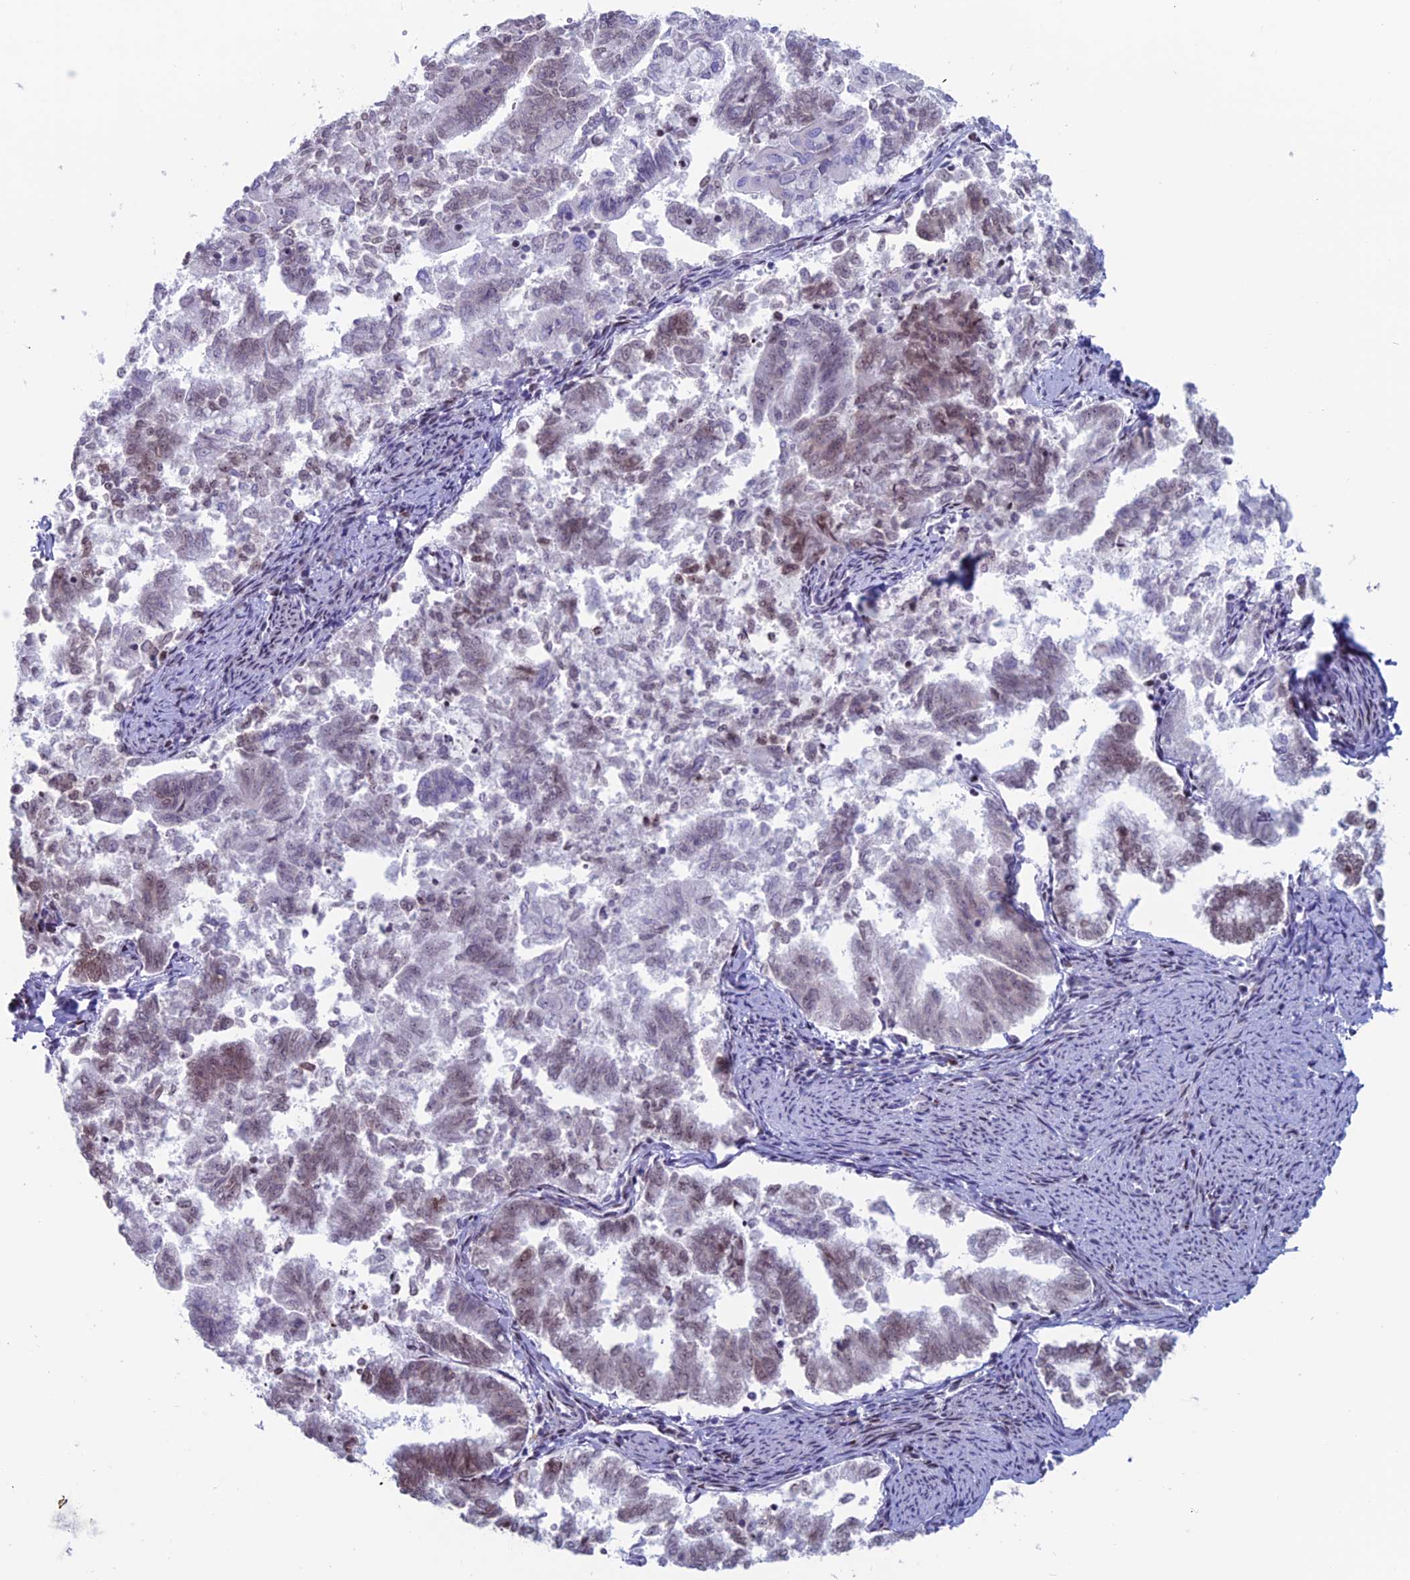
{"staining": {"intensity": "moderate", "quantity": "<25%", "location": "nuclear"}, "tissue": "endometrial cancer", "cell_type": "Tumor cells", "image_type": "cancer", "snomed": [{"axis": "morphology", "description": "Adenocarcinoma, NOS"}, {"axis": "topography", "description": "Endometrium"}], "caption": "Human endometrial cancer (adenocarcinoma) stained for a protein (brown) reveals moderate nuclear positive staining in approximately <25% of tumor cells.", "gene": "CERS6", "patient": {"sex": "female", "age": 79}}